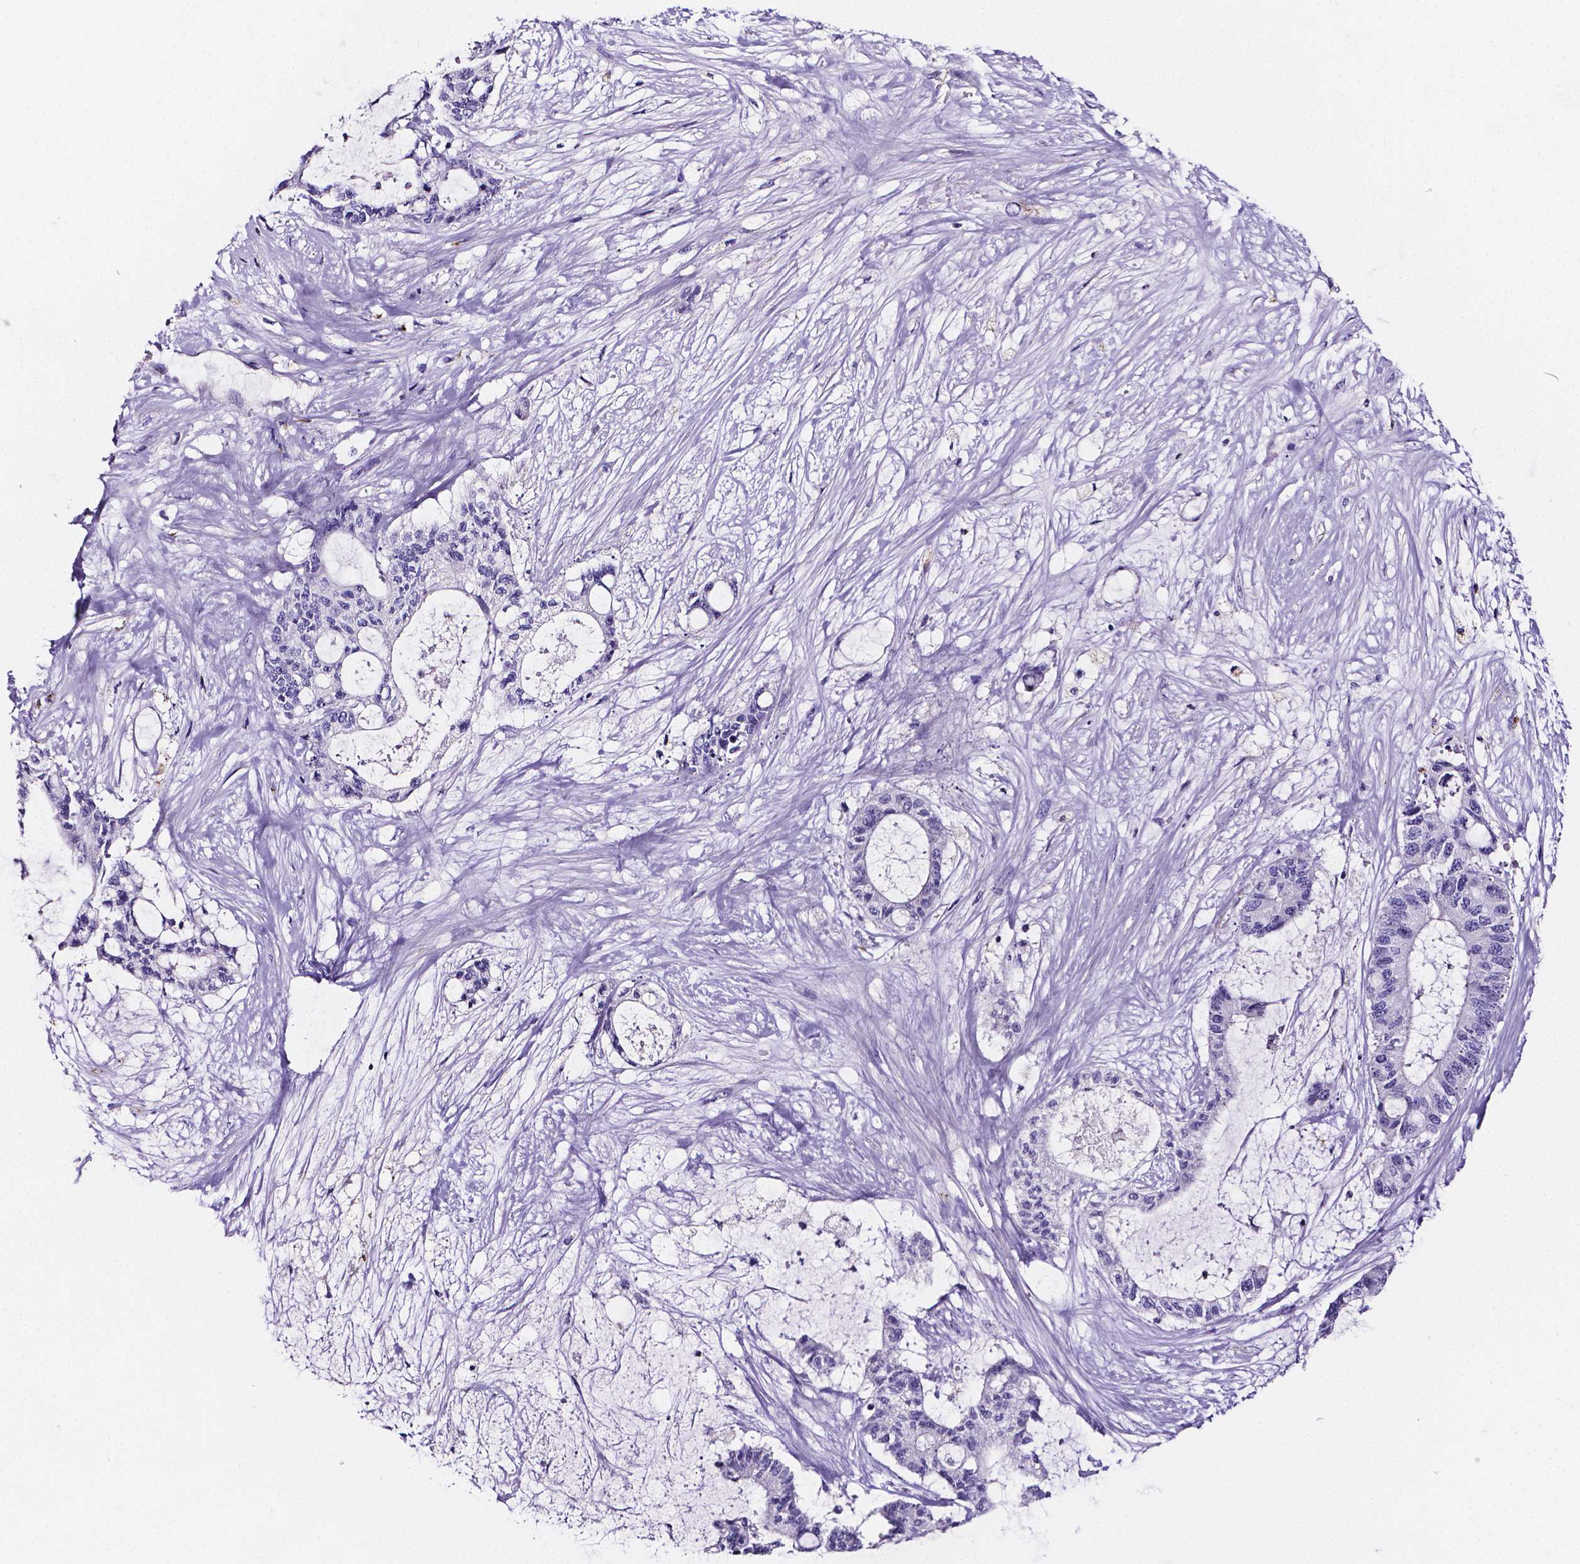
{"staining": {"intensity": "negative", "quantity": "none", "location": "none"}, "tissue": "liver cancer", "cell_type": "Tumor cells", "image_type": "cancer", "snomed": [{"axis": "morphology", "description": "Normal tissue, NOS"}, {"axis": "morphology", "description": "Cholangiocarcinoma"}, {"axis": "topography", "description": "Liver"}, {"axis": "topography", "description": "Peripheral nerve tissue"}], "caption": "Immunohistochemistry (IHC) image of neoplastic tissue: cholangiocarcinoma (liver) stained with DAB (3,3'-diaminobenzidine) displays no significant protein expression in tumor cells.", "gene": "NRGN", "patient": {"sex": "female", "age": 73}}